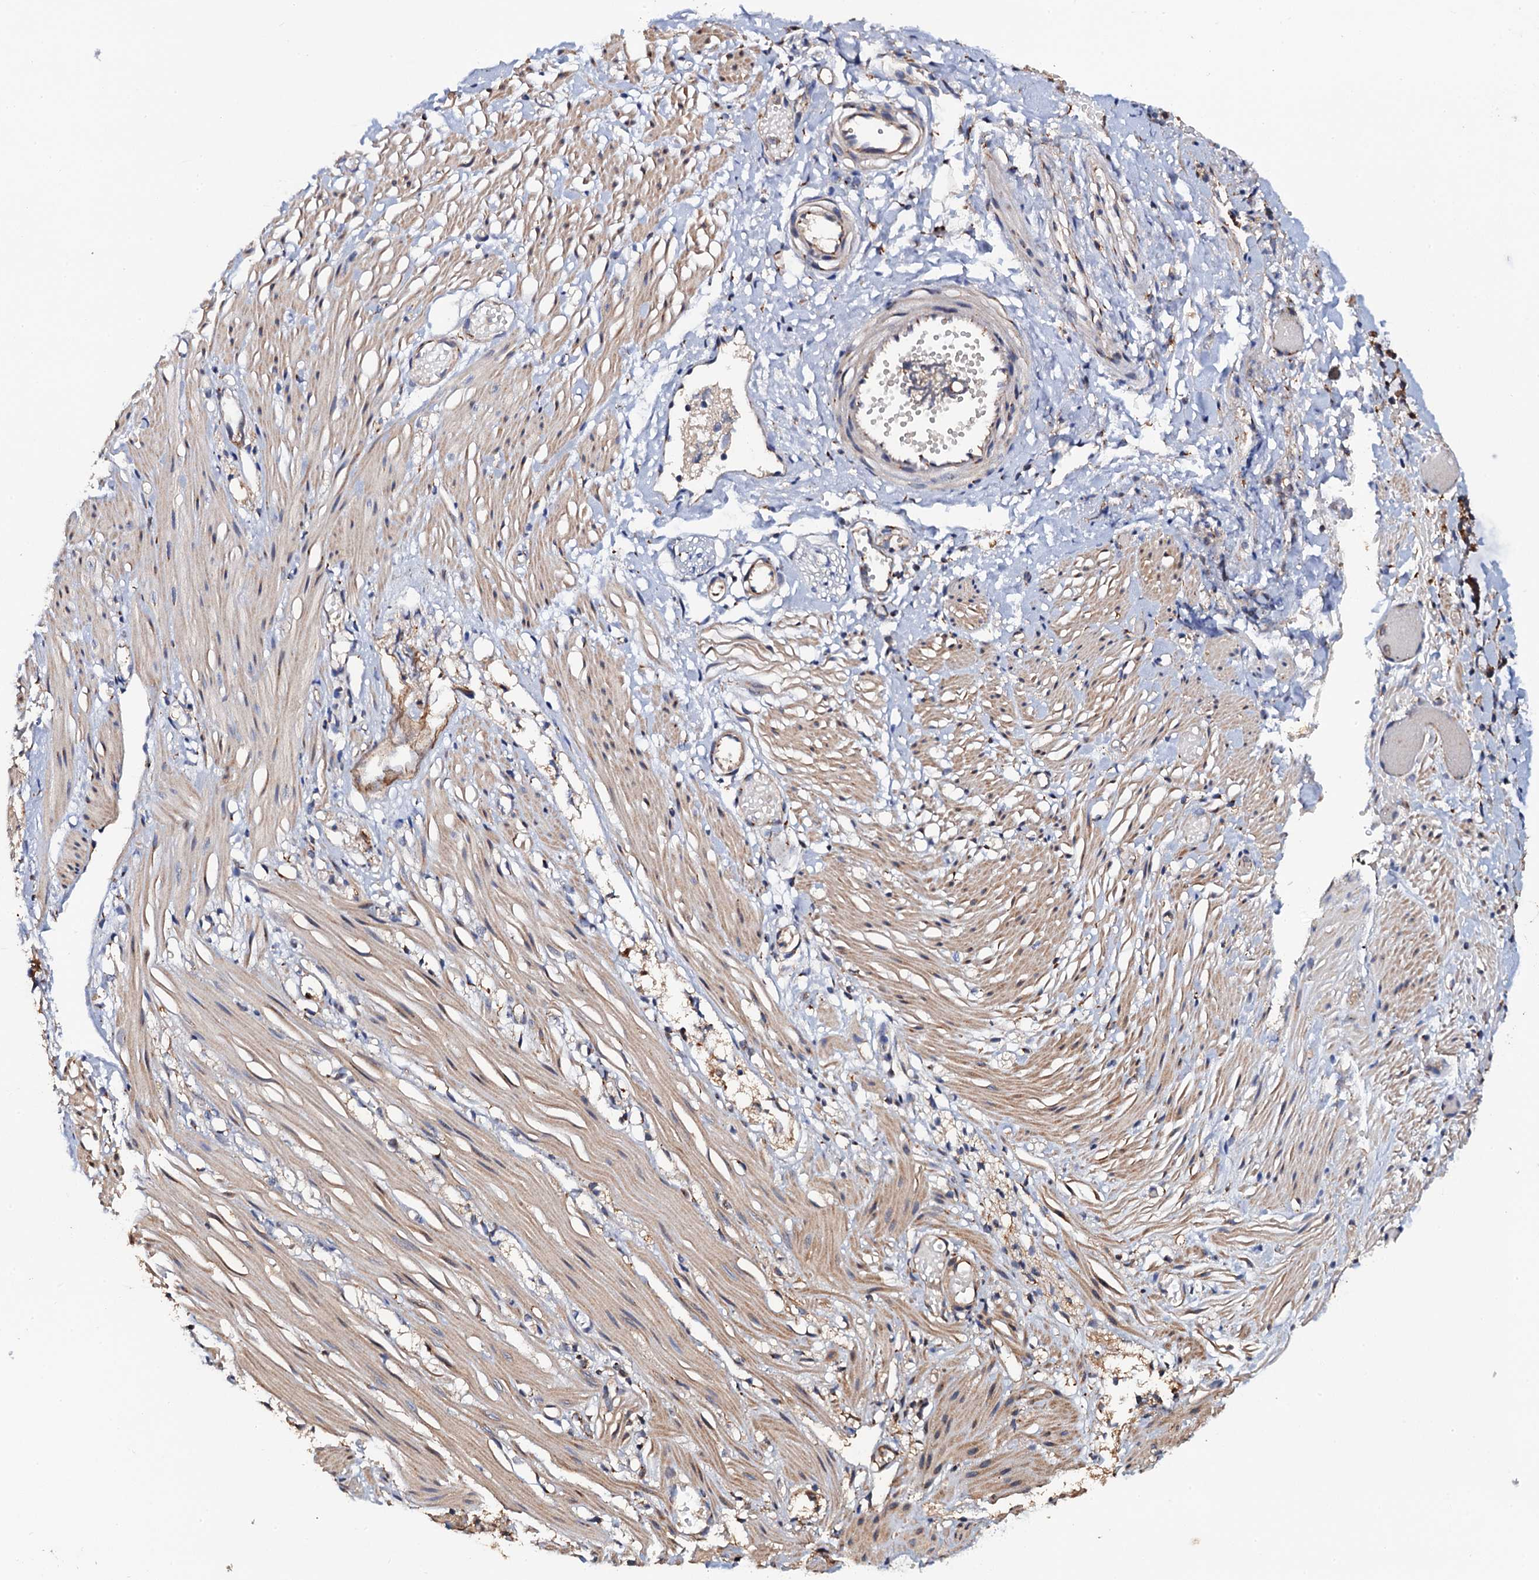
{"staining": {"intensity": "weak", "quantity": "25%-75%", "location": "cytoplasmic/membranous"}, "tissue": "adipose tissue", "cell_type": "Adipocytes", "image_type": "normal", "snomed": [{"axis": "morphology", "description": "Normal tissue, NOS"}, {"axis": "morphology", "description": "Adenocarcinoma, NOS"}, {"axis": "topography", "description": "Colon"}, {"axis": "topography", "description": "Peripheral nerve tissue"}], "caption": "Adipocytes exhibit weak cytoplasmic/membranous staining in approximately 25%-75% of cells in normal adipose tissue. (DAB = brown stain, brightfield microscopy at high magnification).", "gene": "MIER2", "patient": {"sex": "male", "age": 14}}